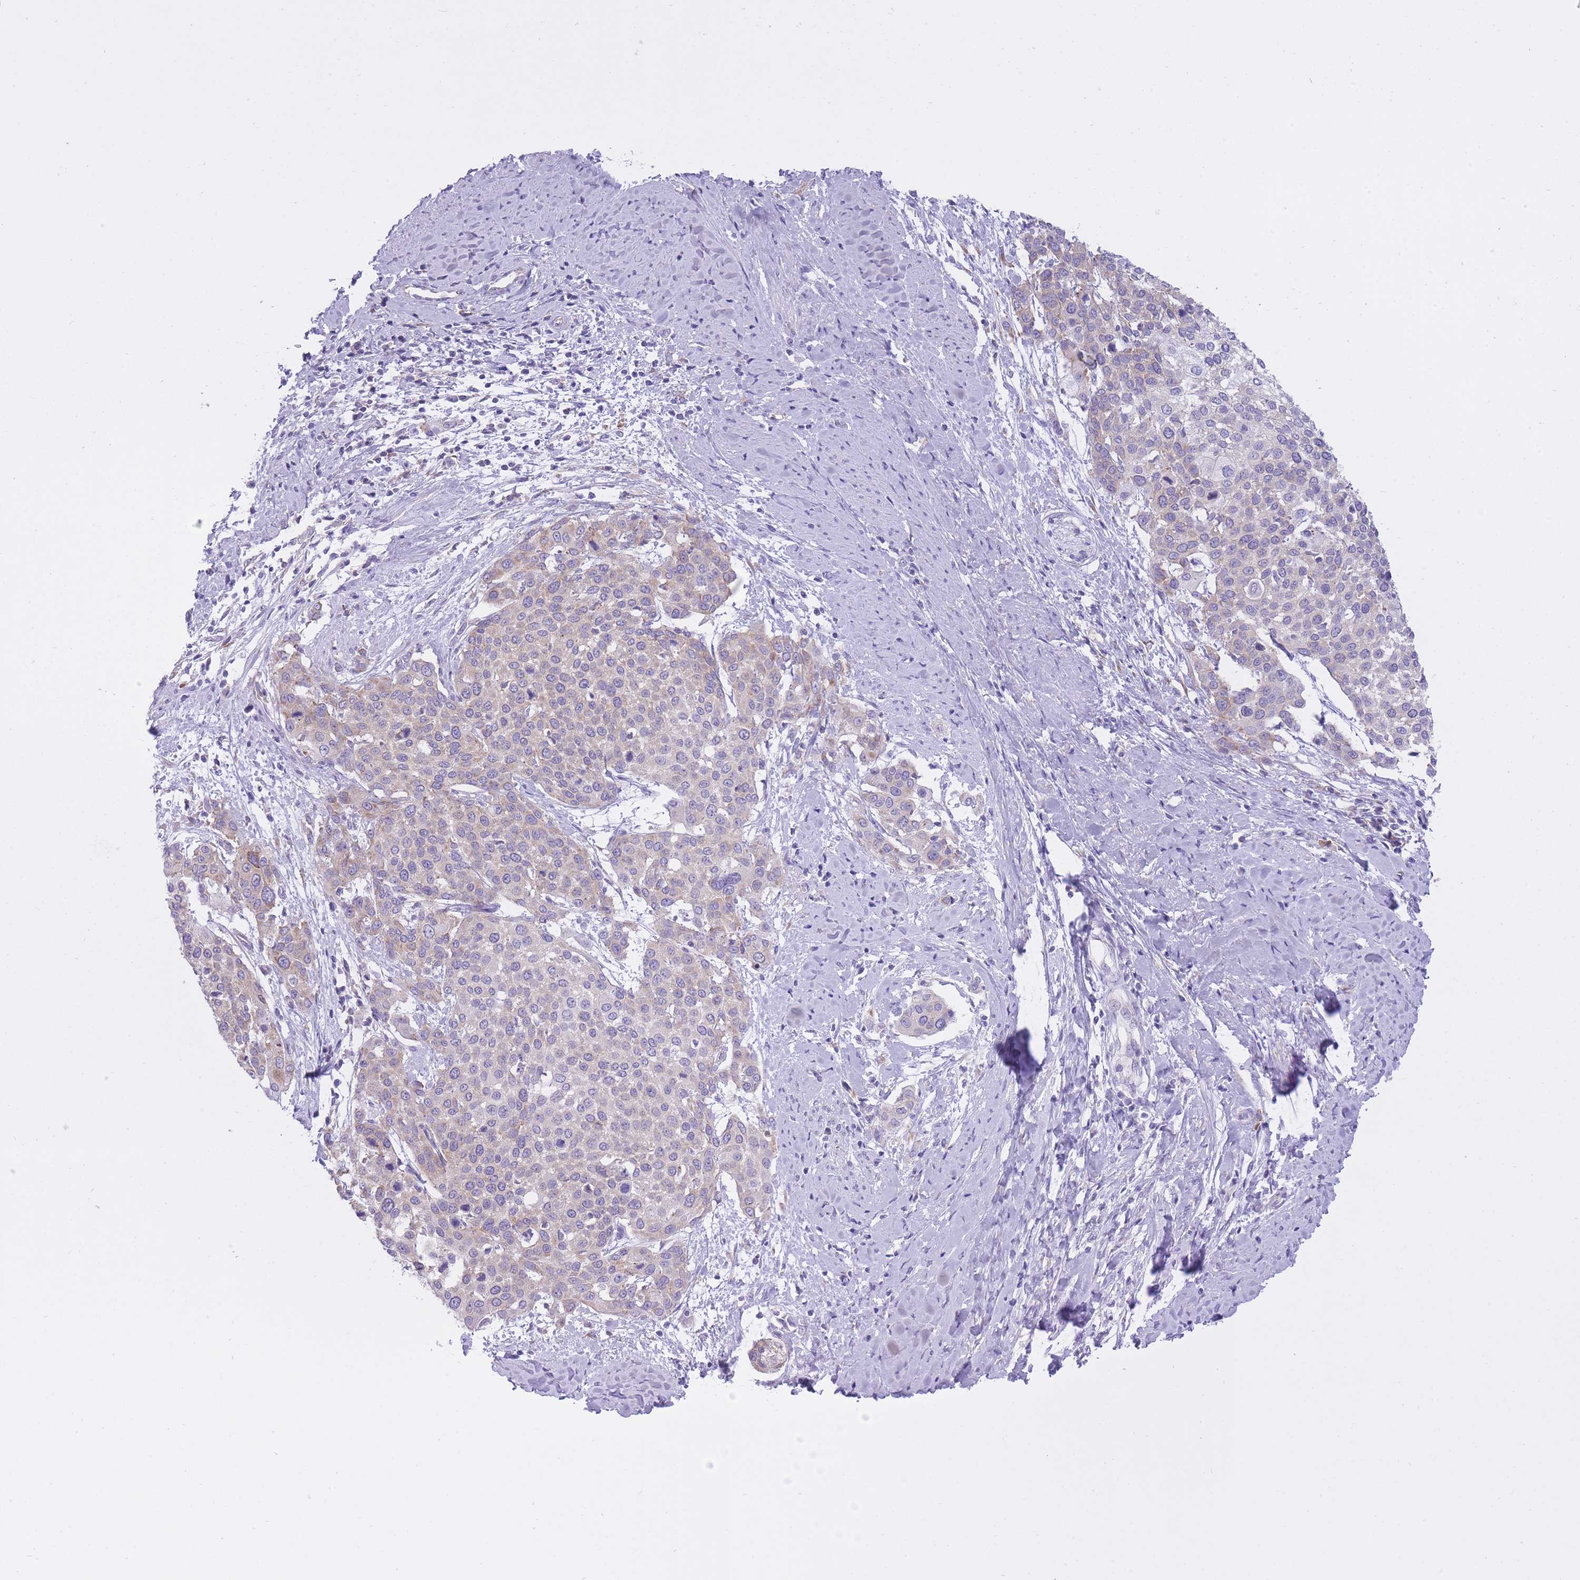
{"staining": {"intensity": "weak", "quantity": "25%-75%", "location": "cytoplasmic/membranous"}, "tissue": "cervical cancer", "cell_type": "Tumor cells", "image_type": "cancer", "snomed": [{"axis": "morphology", "description": "Squamous cell carcinoma, NOS"}, {"axis": "topography", "description": "Cervix"}], "caption": "A brown stain highlights weak cytoplasmic/membranous staining of a protein in human cervical cancer (squamous cell carcinoma) tumor cells.", "gene": "ZNF501", "patient": {"sex": "female", "age": 44}}